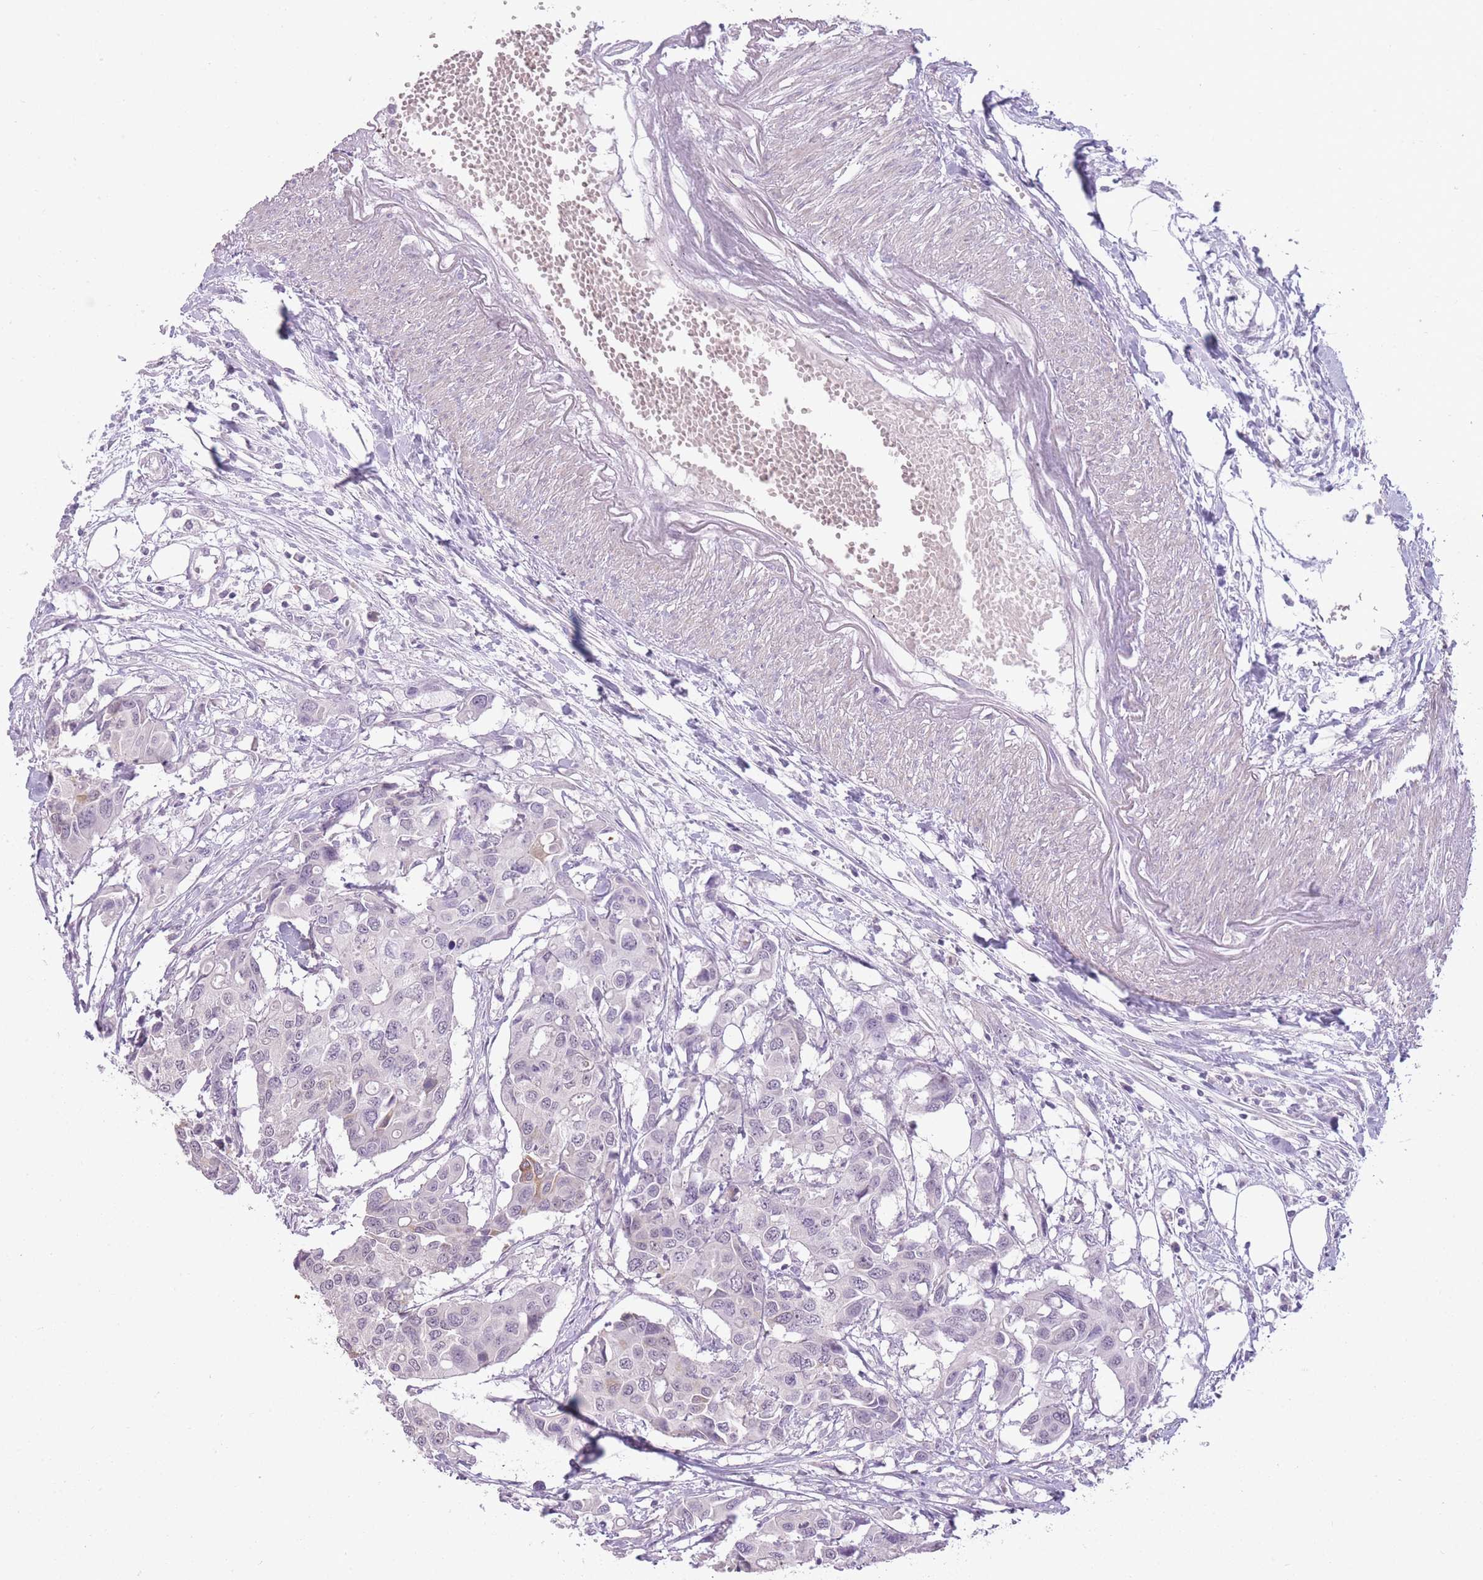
{"staining": {"intensity": "weak", "quantity": "<25%", "location": "cytoplasmic/membranous"}, "tissue": "colorectal cancer", "cell_type": "Tumor cells", "image_type": "cancer", "snomed": [{"axis": "morphology", "description": "Adenocarcinoma, NOS"}, {"axis": "topography", "description": "Colon"}], "caption": "There is no significant positivity in tumor cells of colorectal adenocarcinoma.", "gene": "ZBTB24", "patient": {"sex": "male", "age": 77}}